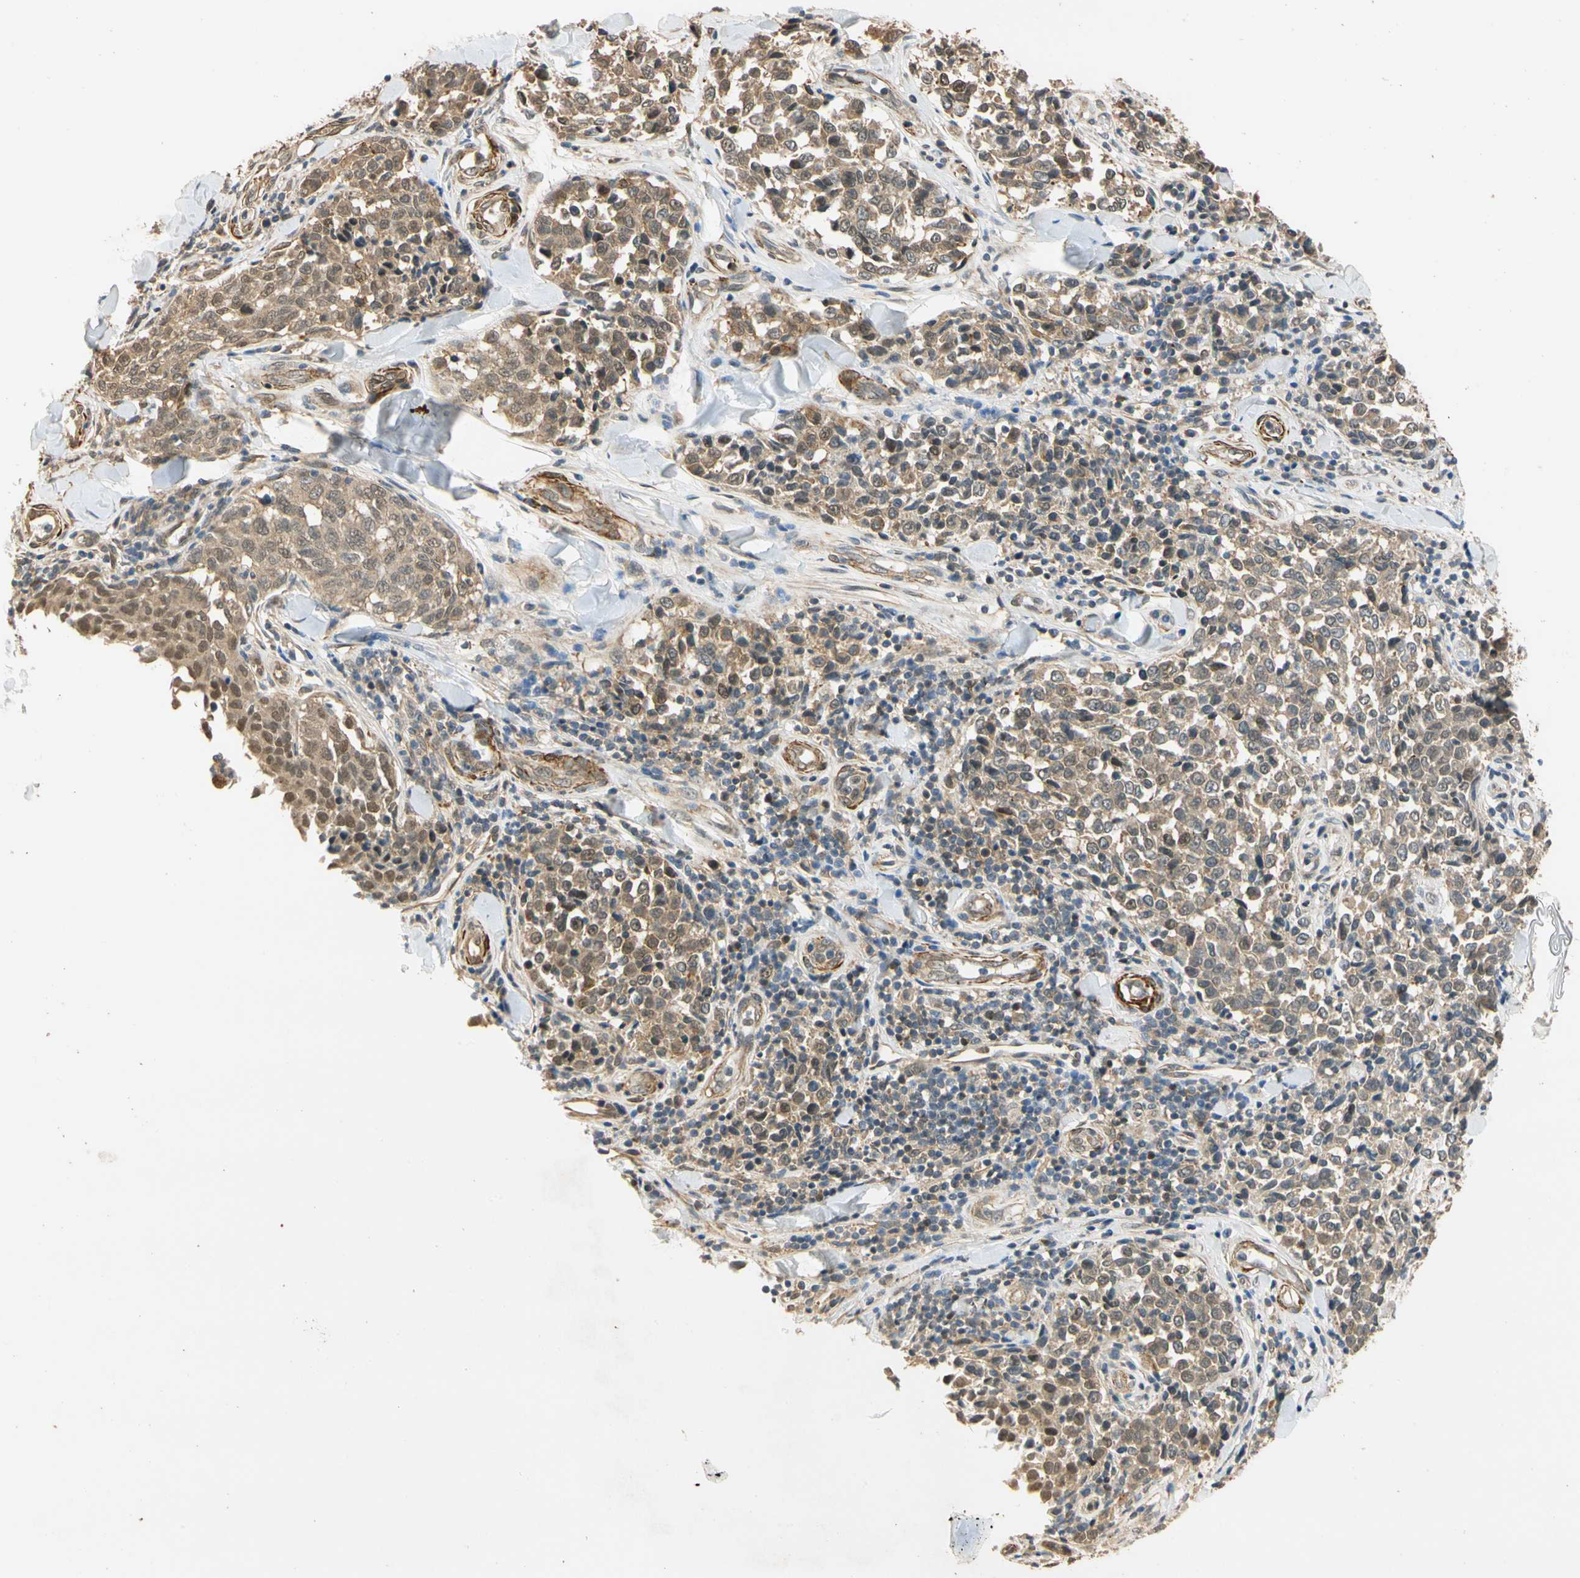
{"staining": {"intensity": "moderate", "quantity": "25%-75%", "location": "cytoplasmic/membranous"}, "tissue": "melanoma", "cell_type": "Tumor cells", "image_type": "cancer", "snomed": [{"axis": "morphology", "description": "Malignant melanoma, NOS"}, {"axis": "topography", "description": "Skin"}], "caption": "Protein analysis of malignant melanoma tissue displays moderate cytoplasmic/membranous positivity in approximately 25%-75% of tumor cells.", "gene": "QSER1", "patient": {"sex": "female", "age": 64}}